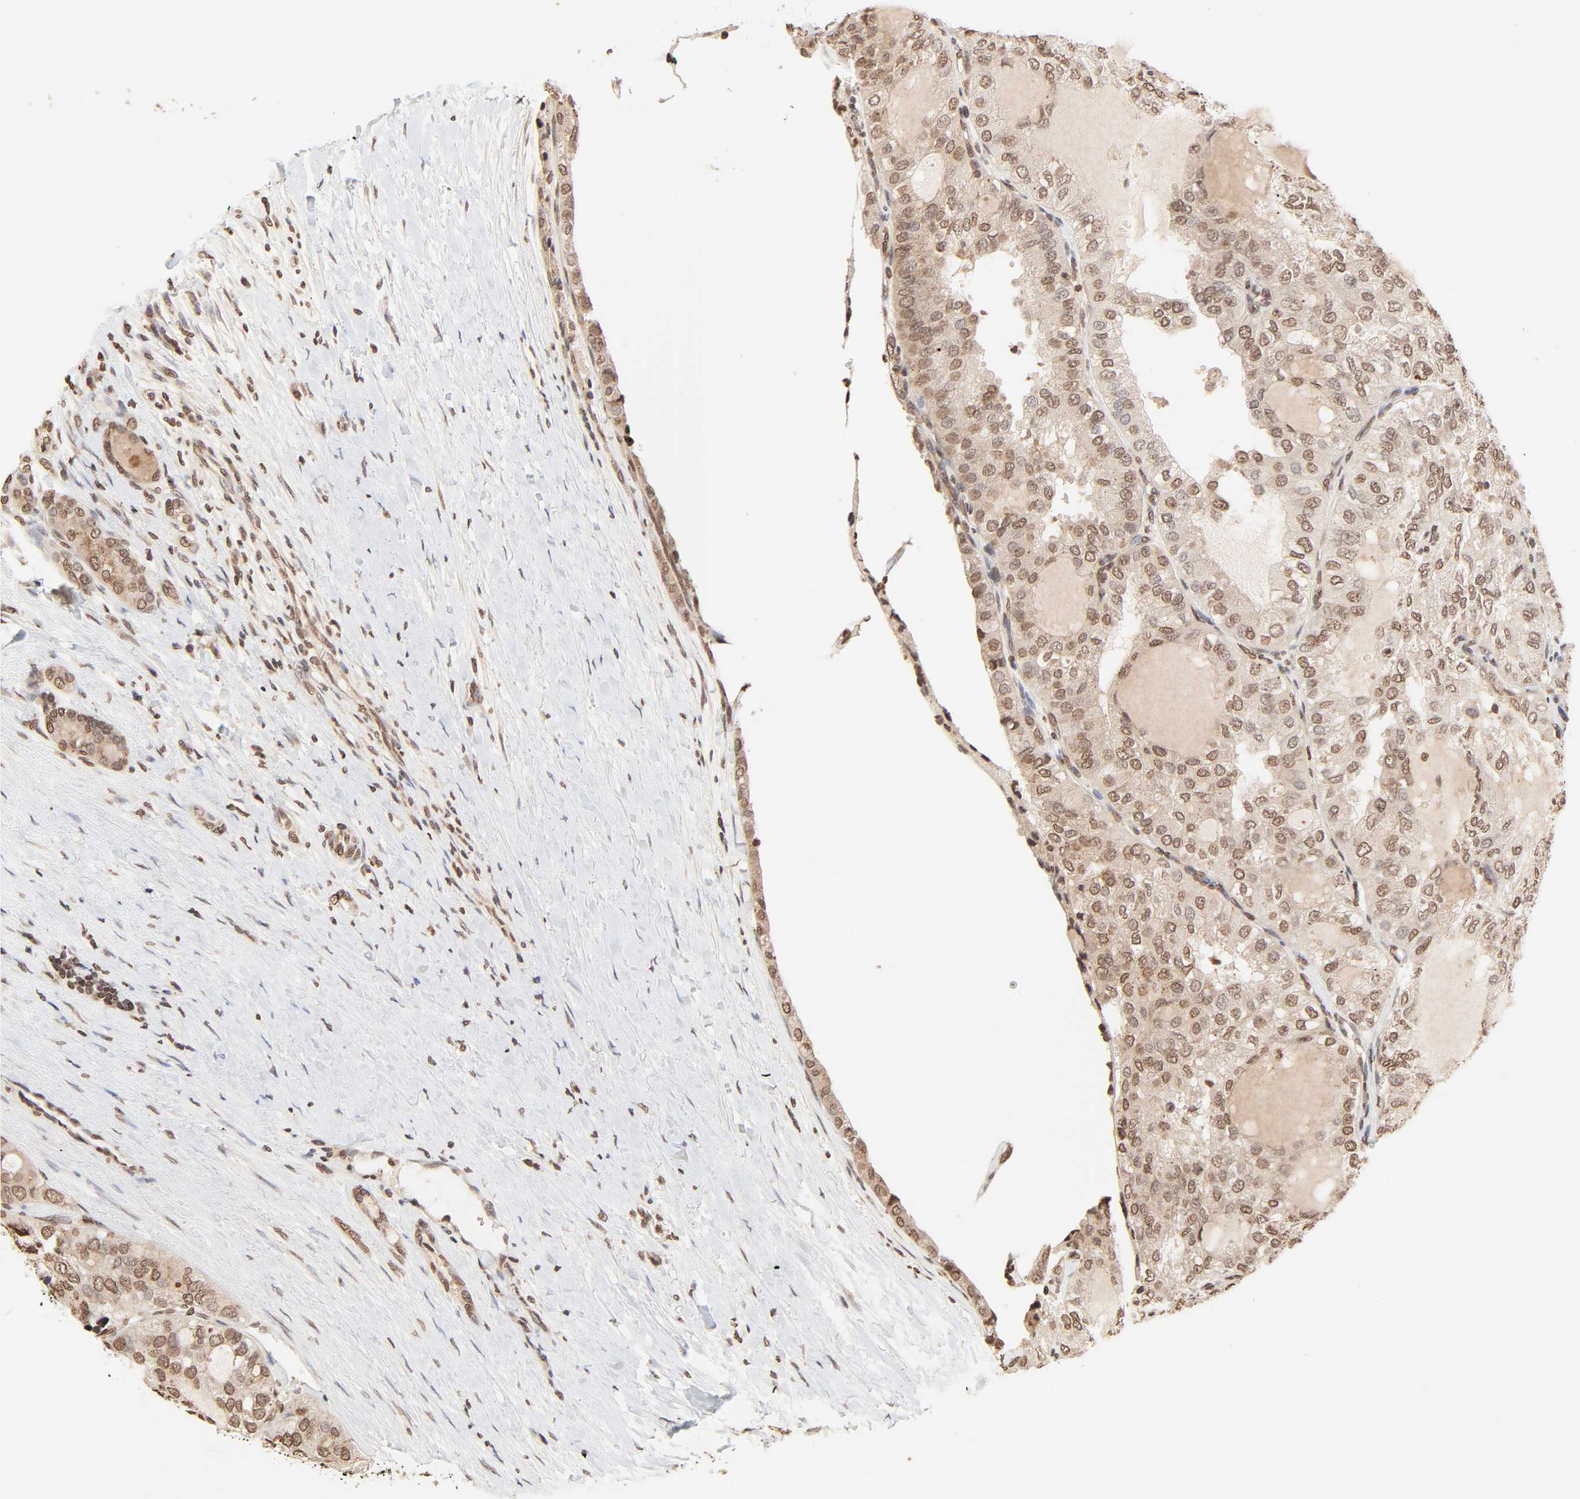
{"staining": {"intensity": "moderate", "quantity": ">75%", "location": "cytoplasmic/membranous,nuclear"}, "tissue": "thyroid cancer", "cell_type": "Tumor cells", "image_type": "cancer", "snomed": [{"axis": "morphology", "description": "Follicular adenoma carcinoma, NOS"}, {"axis": "topography", "description": "Thyroid gland"}], "caption": "The photomicrograph shows staining of thyroid cancer (follicular adenoma carcinoma), revealing moderate cytoplasmic/membranous and nuclear protein expression (brown color) within tumor cells.", "gene": "TBL1X", "patient": {"sex": "male", "age": 75}}